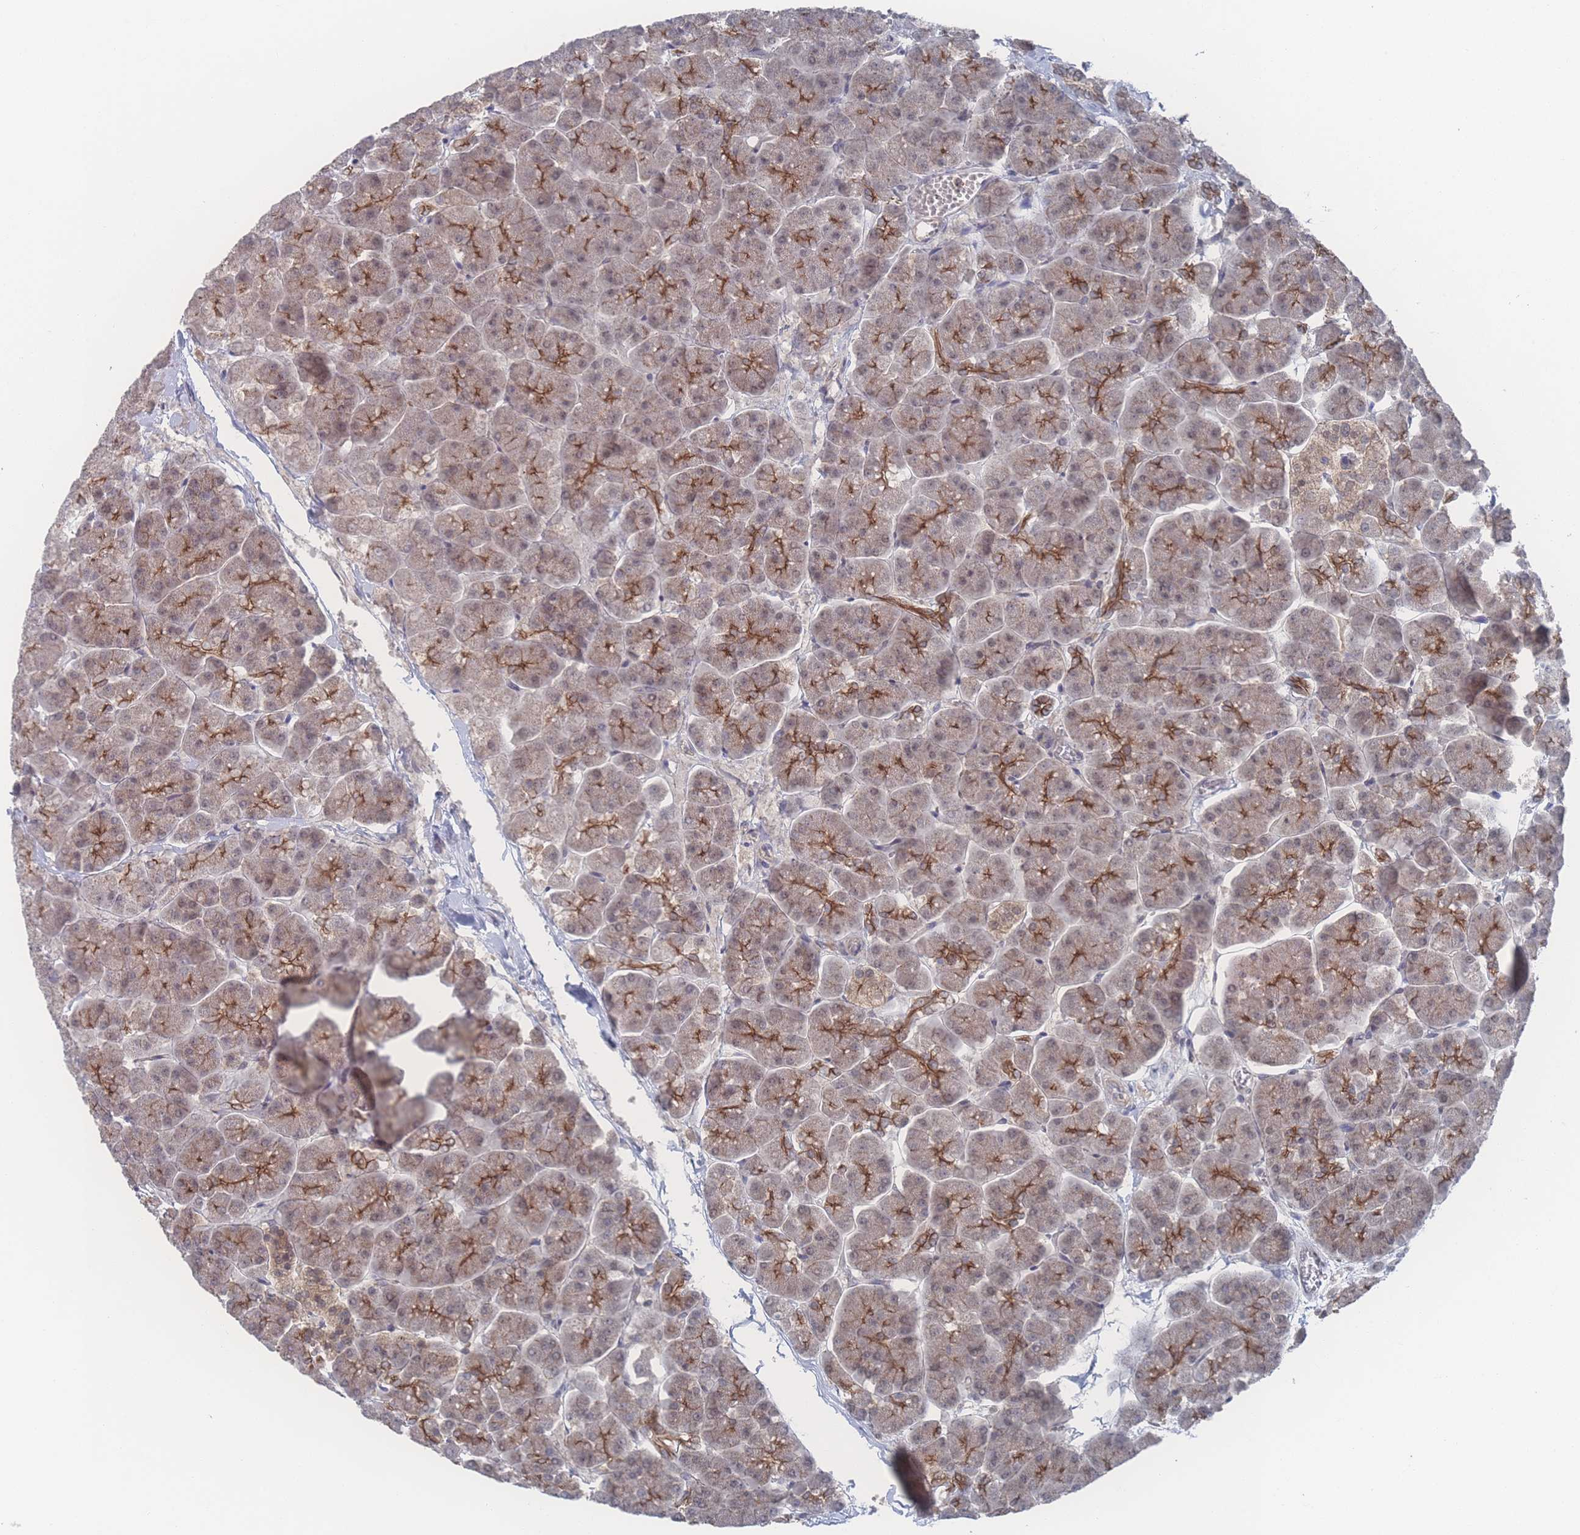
{"staining": {"intensity": "moderate", "quantity": "25%-75%", "location": "cytoplasmic/membranous"}, "tissue": "pancreas", "cell_type": "Exocrine glandular cells", "image_type": "normal", "snomed": [{"axis": "morphology", "description": "Normal tissue, NOS"}, {"axis": "topography", "description": "Pancreas"}, {"axis": "topography", "description": "Peripheral nerve tissue"}], "caption": "High-power microscopy captured an immunohistochemistry histopathology image of unremarkable pancreas, revealing moderate cytoplasmic/membranous positivity in approximately 25%-75% of exocrine glandular cells.", "gene": "NBEAL1", "patient": {"sex": "male", "age": 54}}